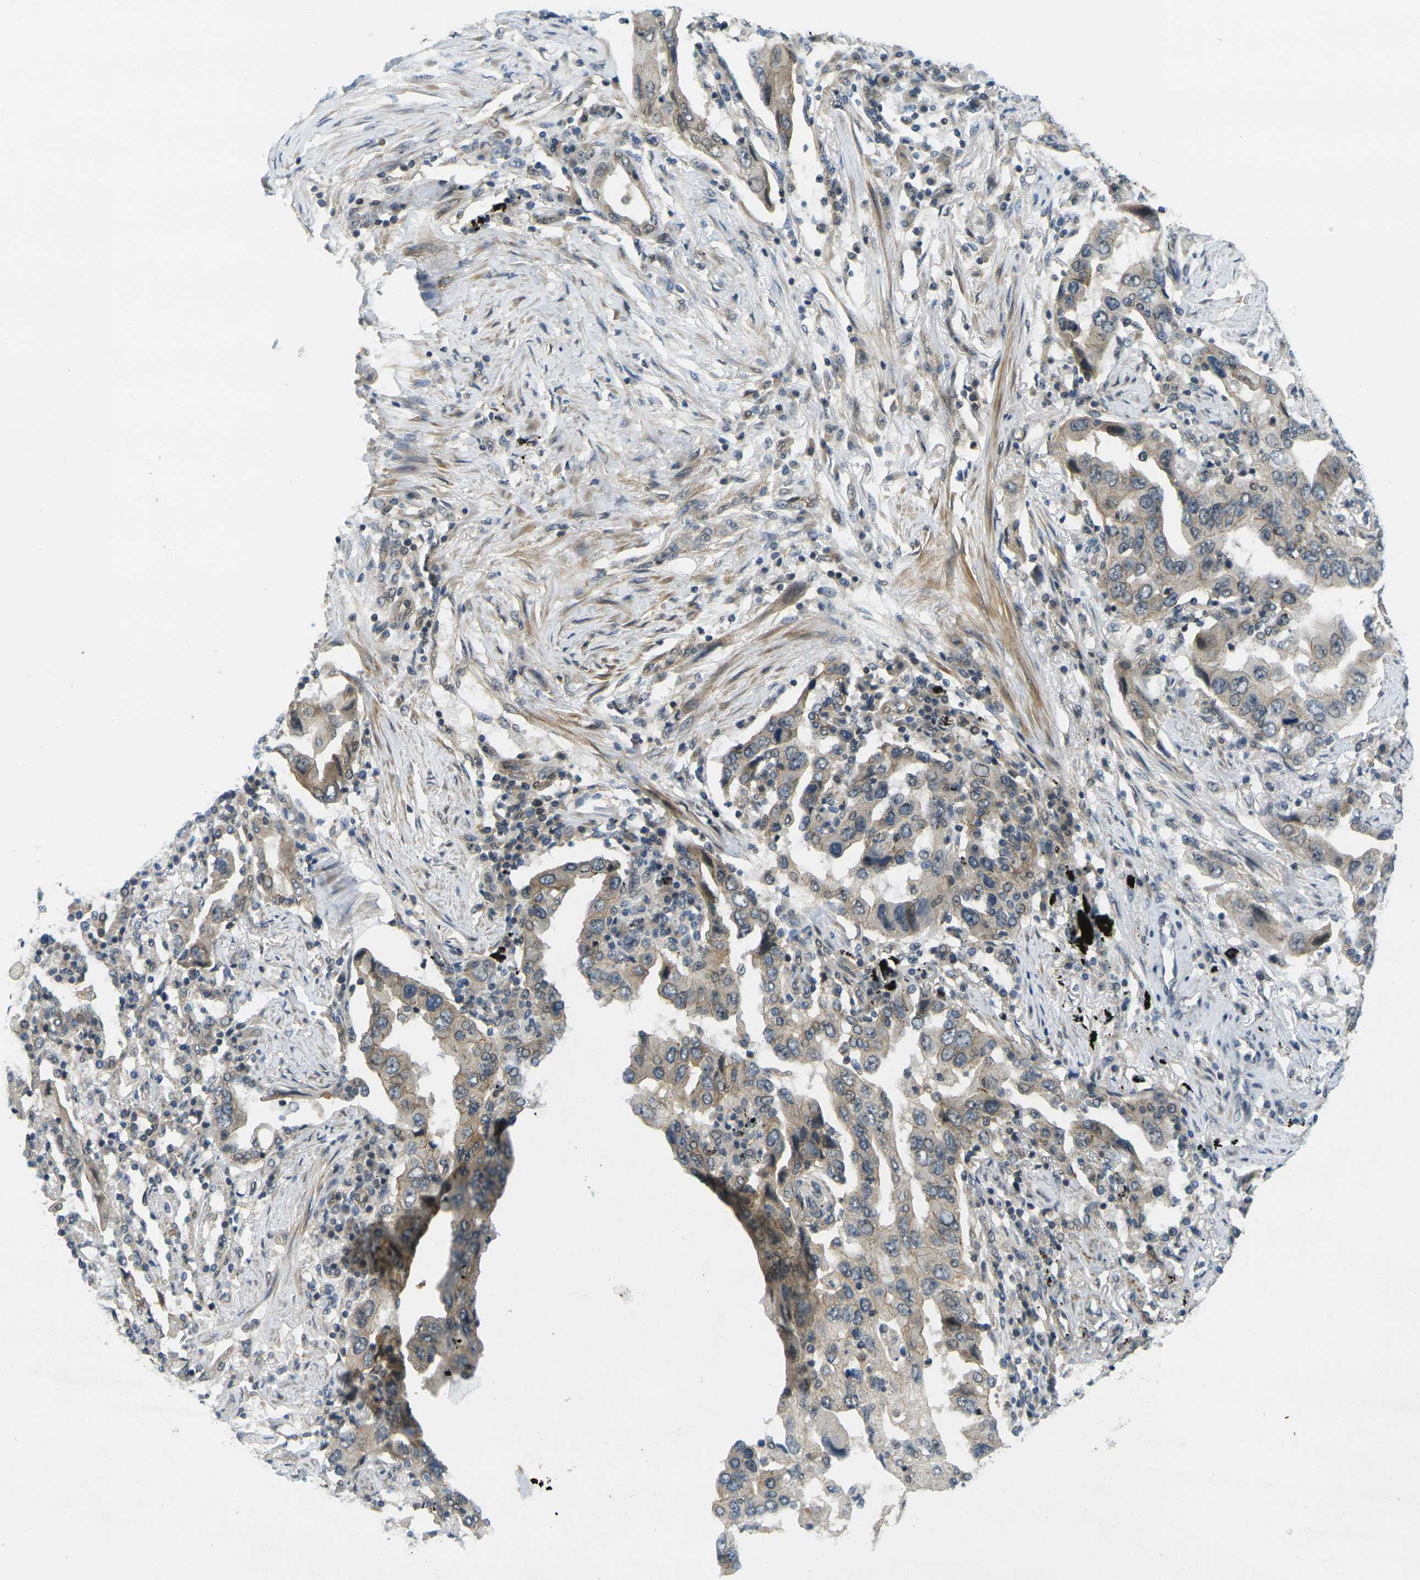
{"staining": {"intensity": "weak", "quantity": ">75%", "location": "cytoplasmic/membranous"}, "tissue": "lung cancer", "cell_type": "Tumor cells", "image_type": "cancer", "snomed": [{"axis": "morphology", "description": "Adenocarcinoma, NOS"}, {"axis": "topography", "description": "Lung"}], "caption": "Lung cancer (adenocarcinoma) stained with a brown dye exhibits weak cytoplasmic/membranous positive staining in approximately >75% of tumor cells.", "gene": "KCTD10", "patient": {"sex": "female", "age": 65}}